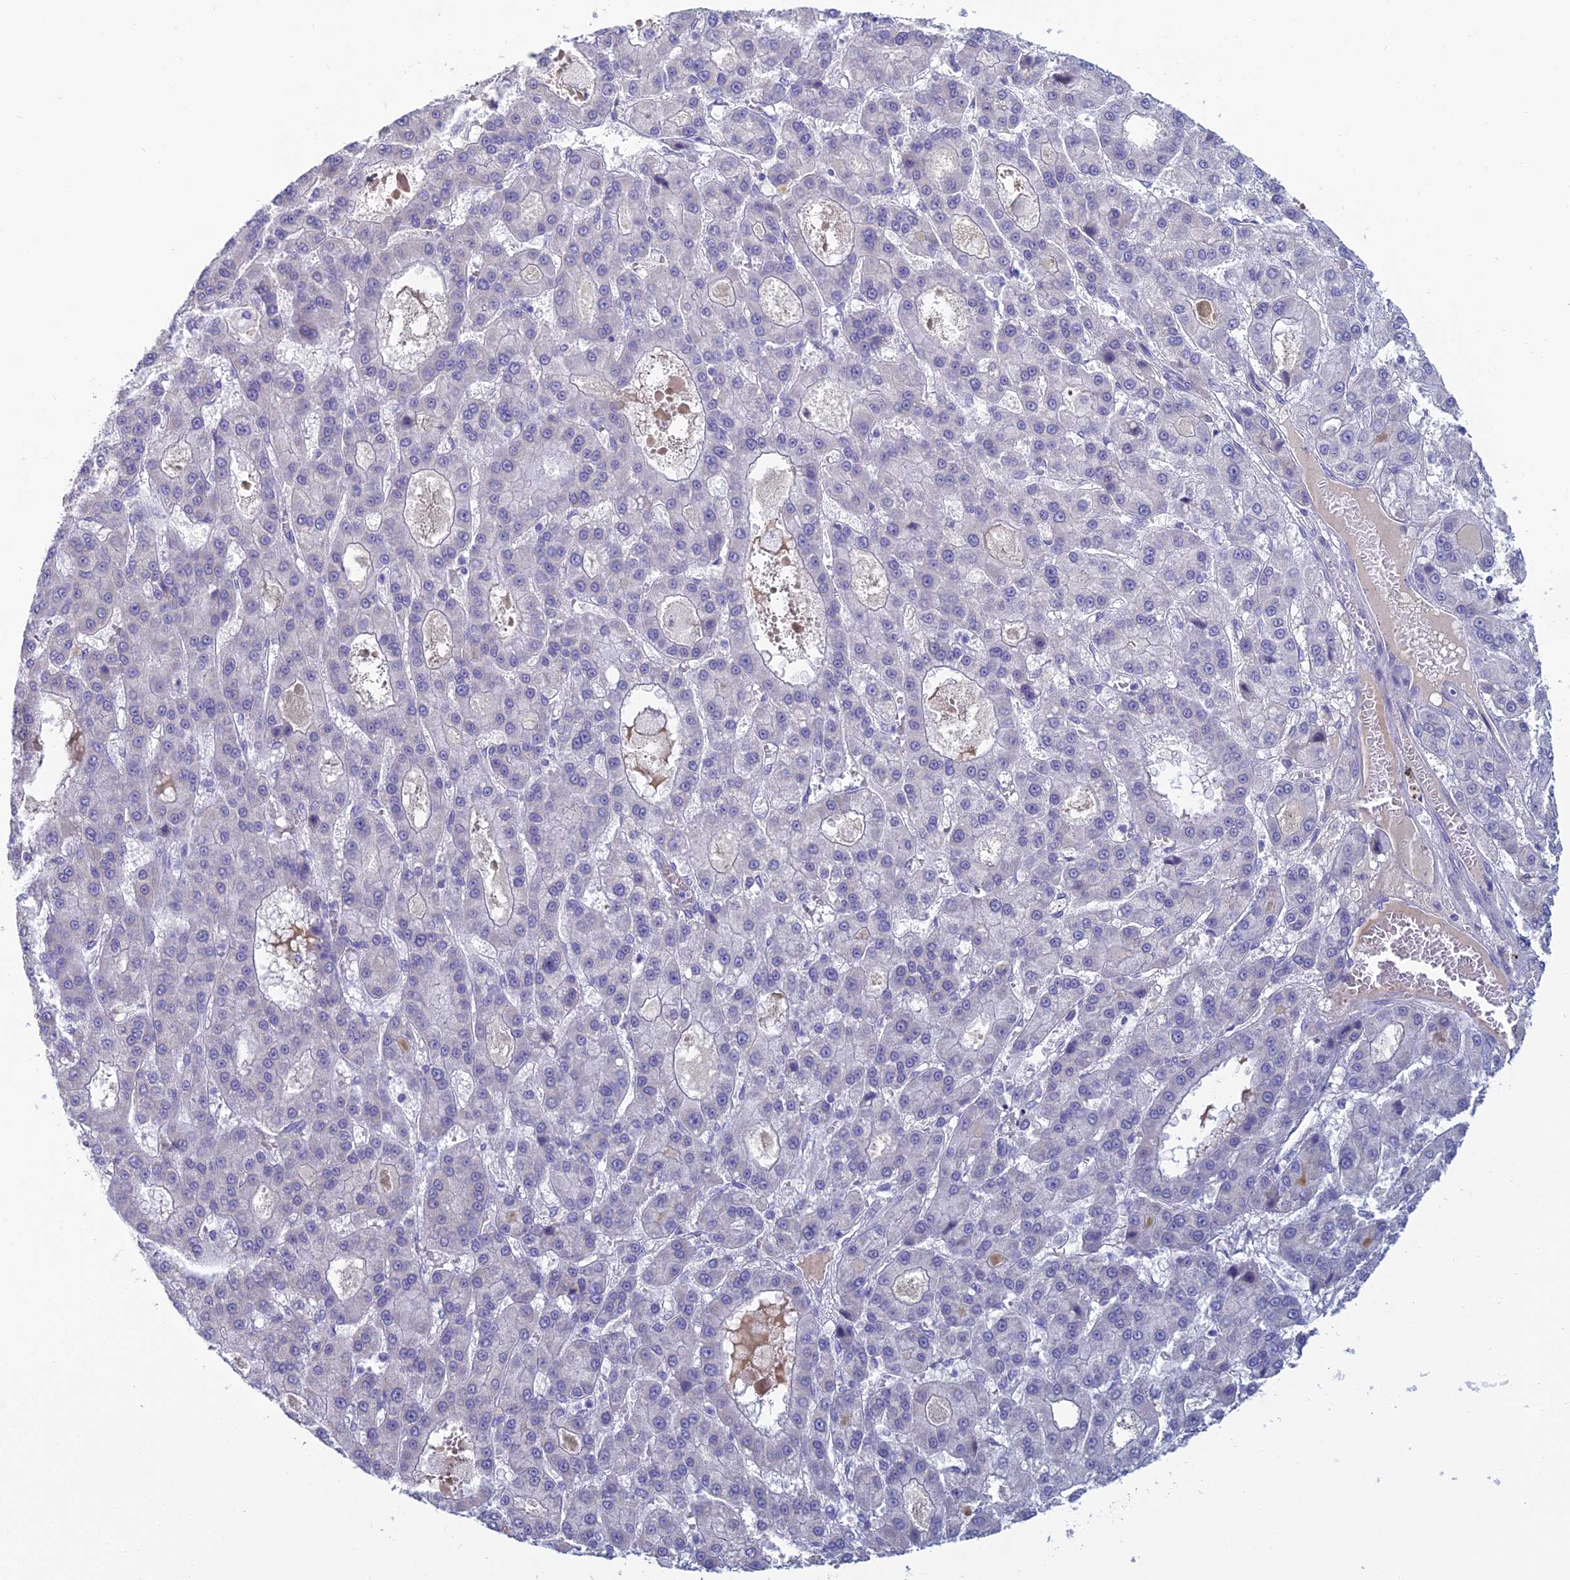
{"staining": {"intensity": "negative", "quantity": "none", "location": "none"}, "tissue": "liver cancer", "cell_type": "Tumor cells", "image_type": "cancer", "snomed": [{"axis": "morphology", "description": "Carcinoma, Hepatocellular, NOS"}, {"axis": "topography", "description": "Liver"}], "caption": "Tumor cells show no significant staining in liver cancer. Nuclei are stained in blue.", "gene": "MUC13", "patient": {"sex": "male", "age": 70}}